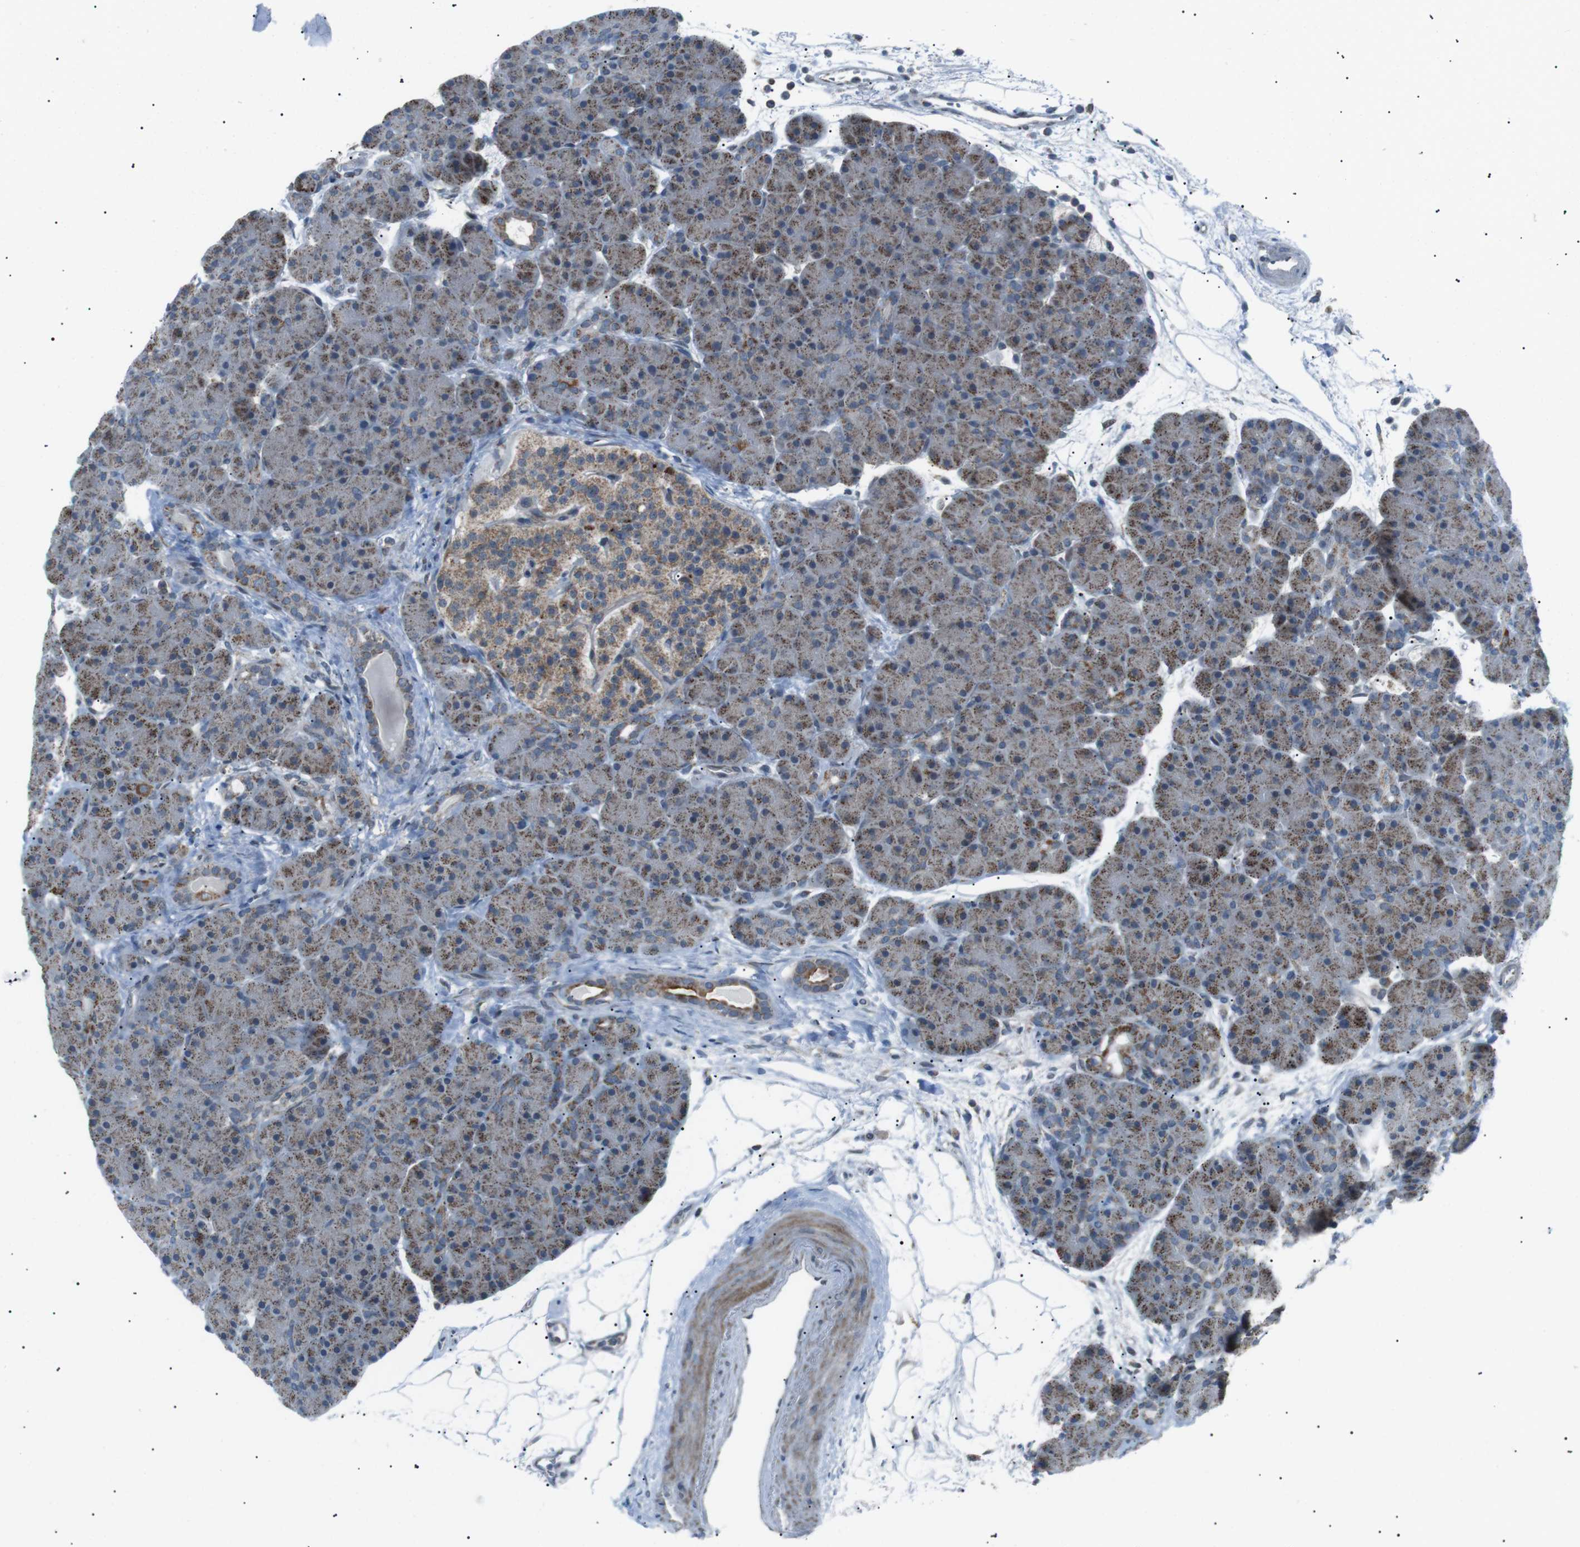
{"staining": {"intensity": "moderate", "quantity": "<25%", "location": "cytoplasmic/membranous"}, "tissue": "pancreas", "cell_type": "Exocrine glandular cells", "image_type": "normal", "snomed": [{"axis": "morphology", "description": "Normal tissue, NOS"}, {"axis": "topography", "description": "Pancreas"}], "caption": "Exocrine glandular cells display low levels of moderate cytoplasmic/membranous positivity in approximately <25% of cells in benign pancreas. Immunohistochemistry stains the protein in brown and the nuclei are stained blue.", "gene": "ARID5B", "patient": {"sex": "male", "age": 66}}